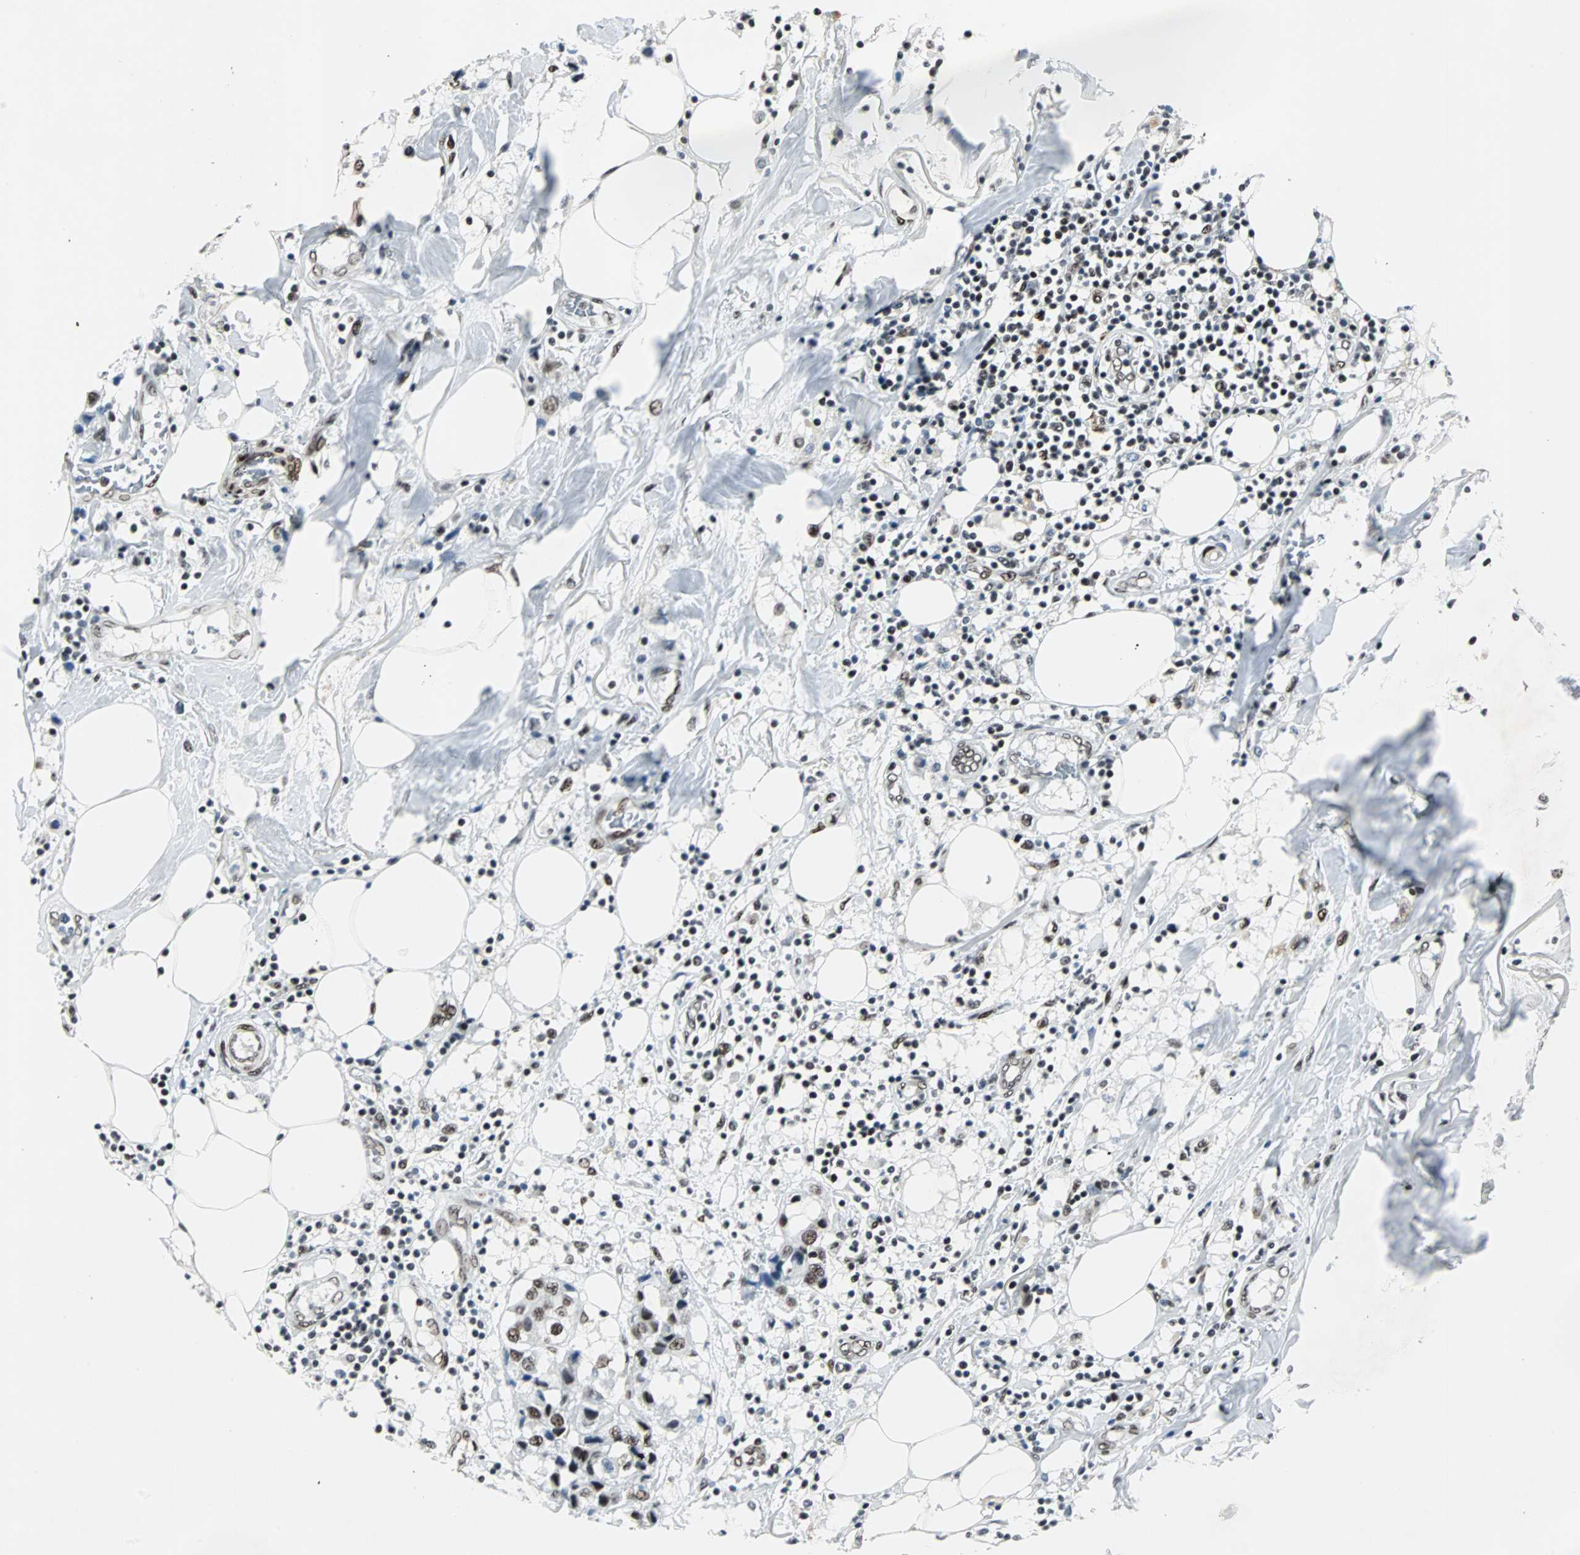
{"staining": {"intensity": "strong", "quantity": ">75%", "location": "nuclear"}, "tissue": "breast cancer", "cell_type": "Tumor cells", "image_type": "cancer", "snomed": [{"axis": "morphology", "description": "Duct carcinoma"}, {"axis": "topography", "description": "Breast"}], "caption": "A histopathology image showing strong nuclear positivity in about >75% of tumor cells in invasive ductal carcinoma (breast), as visualized by brown immunohistochemical staining.", "gene": "MEF2D", "patient": {"sex": "female", "age": 80}}